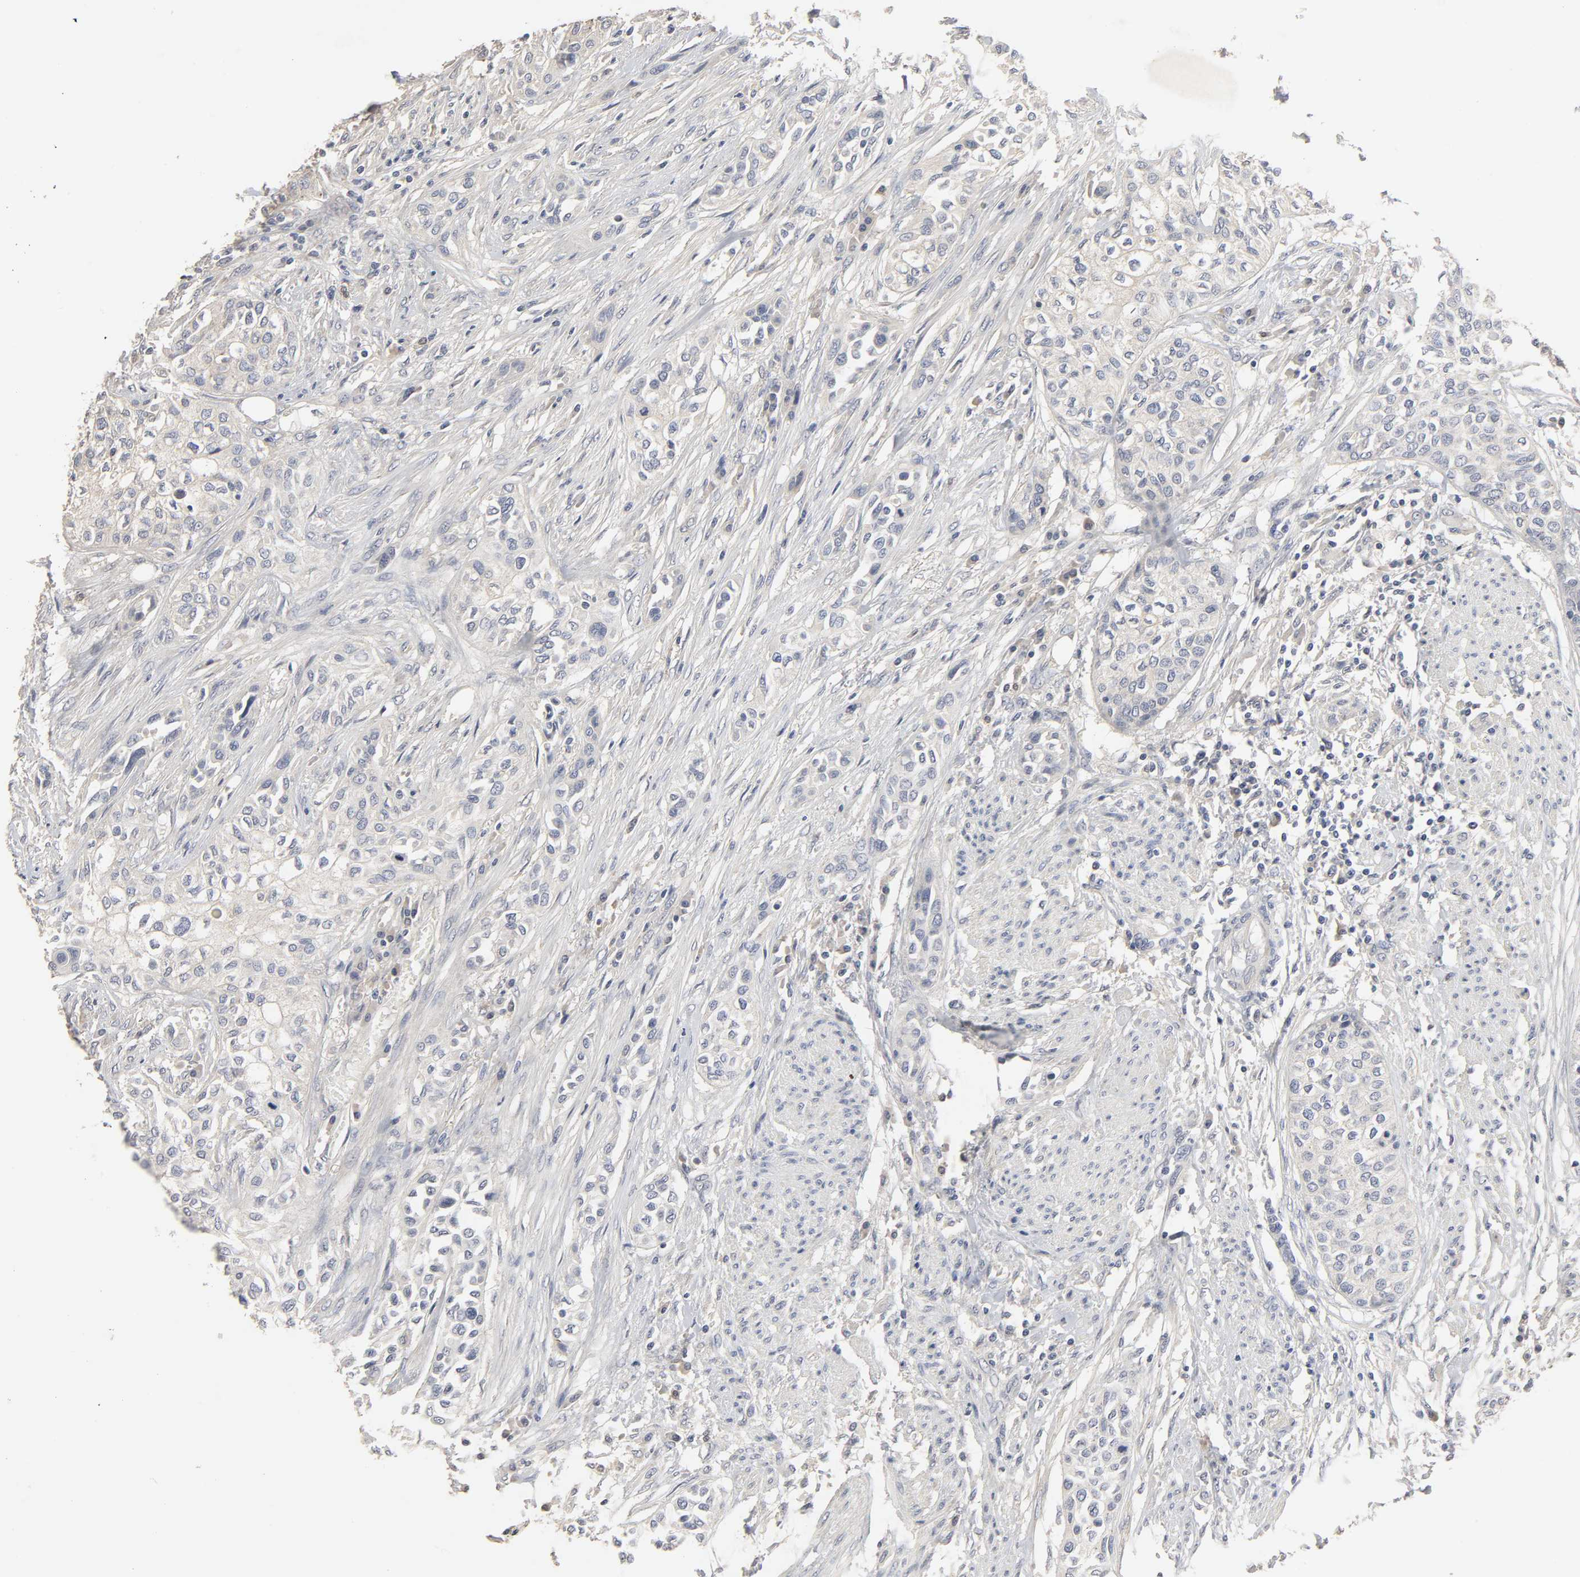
{"staining": {"intensity": "negative", "quantity": "none", "location": "none"}, "tissue": "urothelial cancer", "cell_type": "Tumor cells", "image_type": "cancer", "snomed": [{"axis": "morphology", "description": "Urothelial carcinoma, High grade"}, {"axis": "topography", "description": "Urinary bladder"}], "caption": "High power microscopy micrograph of an immunohistochemistry (IHC) photomicrograph of urothelial carcinoma (high-grade), revealing no significant staining in tumor cells.", "gene": "SLC10A2", "patient": {"sex": "male", "age": 74}}